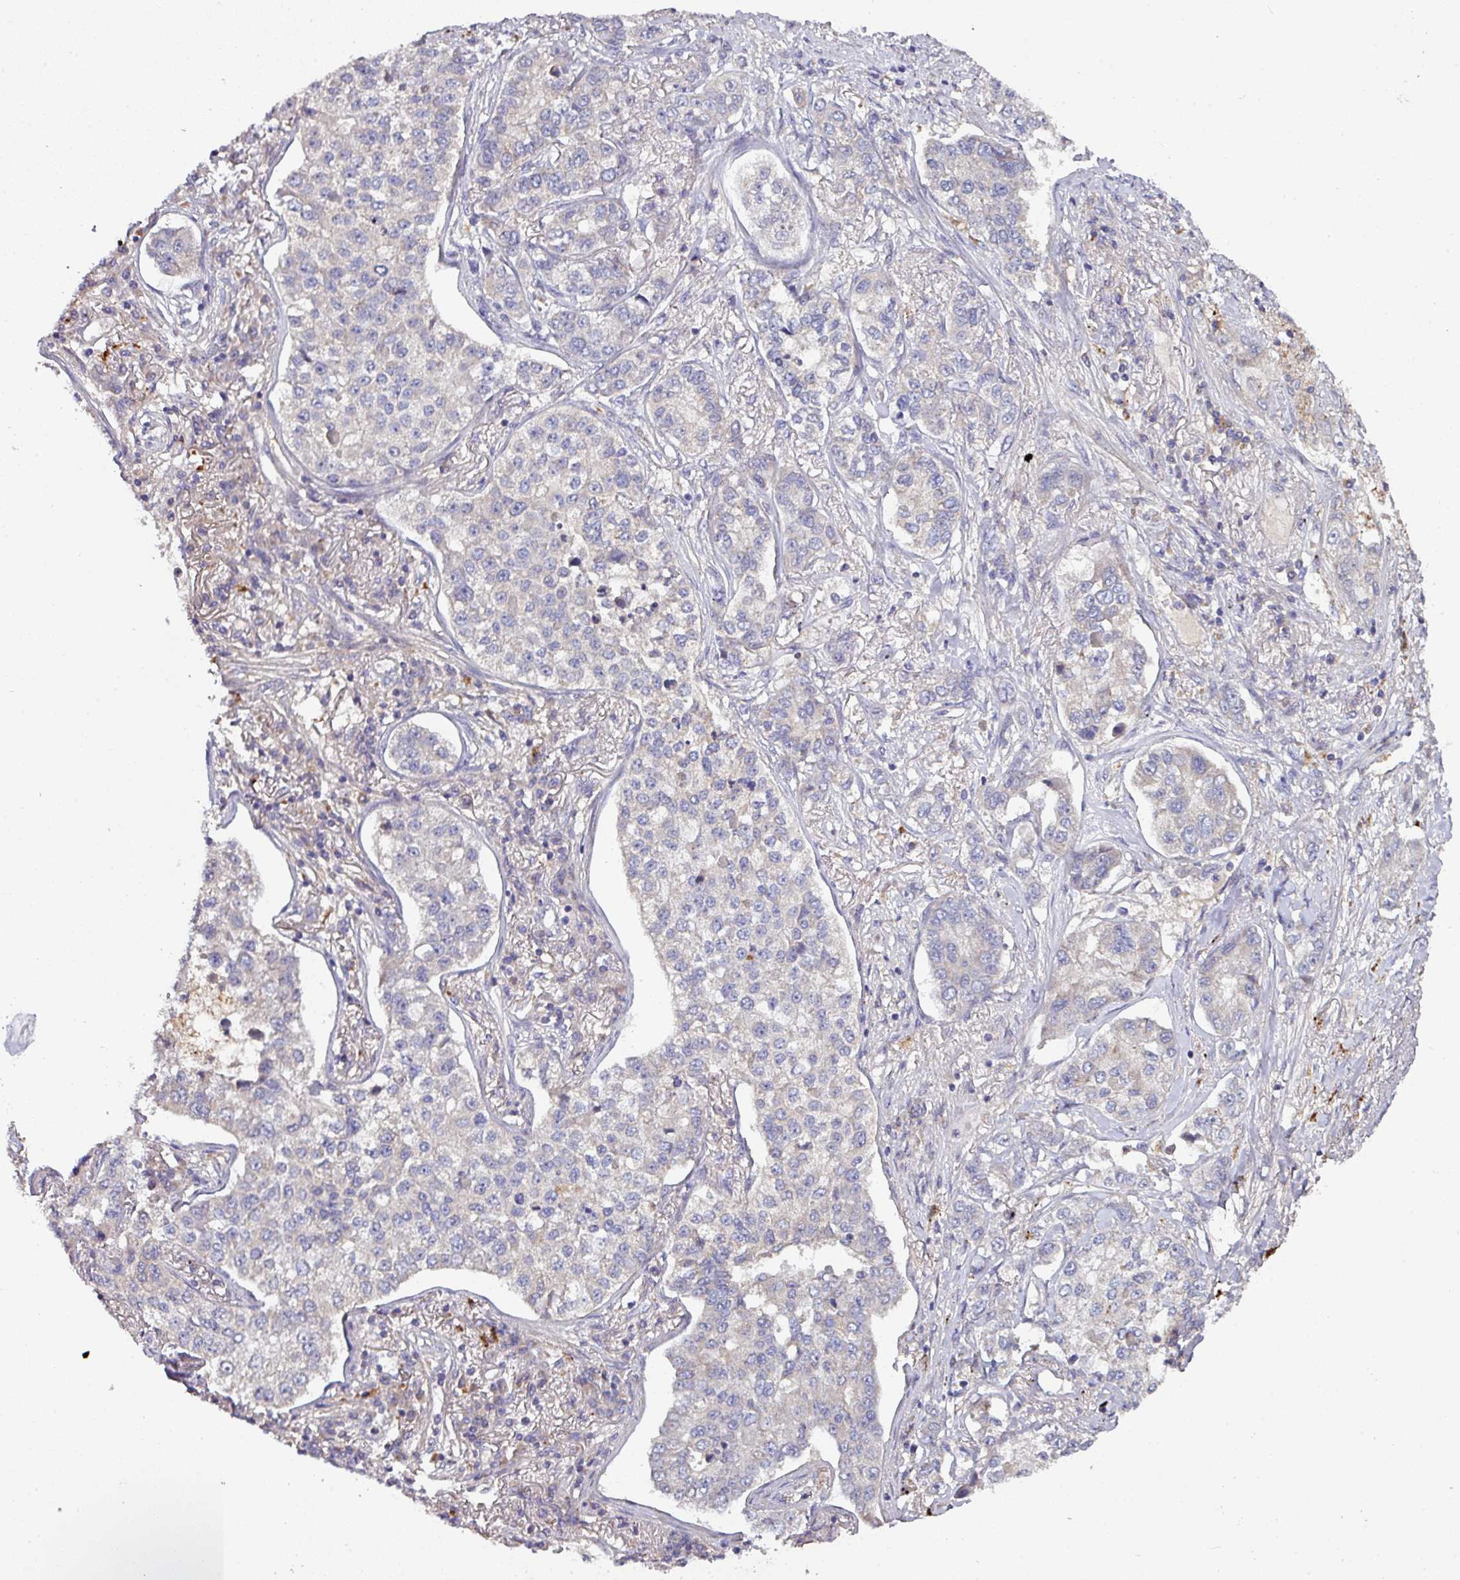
{"staining": {"intensity": "negative", "quantity": "none", "location": "none"}, "tissue": "lung cancer", "cell_type": "Tumor cells", "image_type": "cancer", "snomed": [{"axis": "morphology", "description": "Adenocarcinoma, NOS"}, {"axis": "topography", "description": "Lung"}], "caption": "There is no significant expression in tumor cells of lung adenocarcinoma. The staining was performed using DAB to visualize the protein expression in brown, while the nuclei were stained in blue with hematoxylin (Magnification: 20x).", "gene": "AEBP2", "patient": {"sex": "male", "age": 49}}